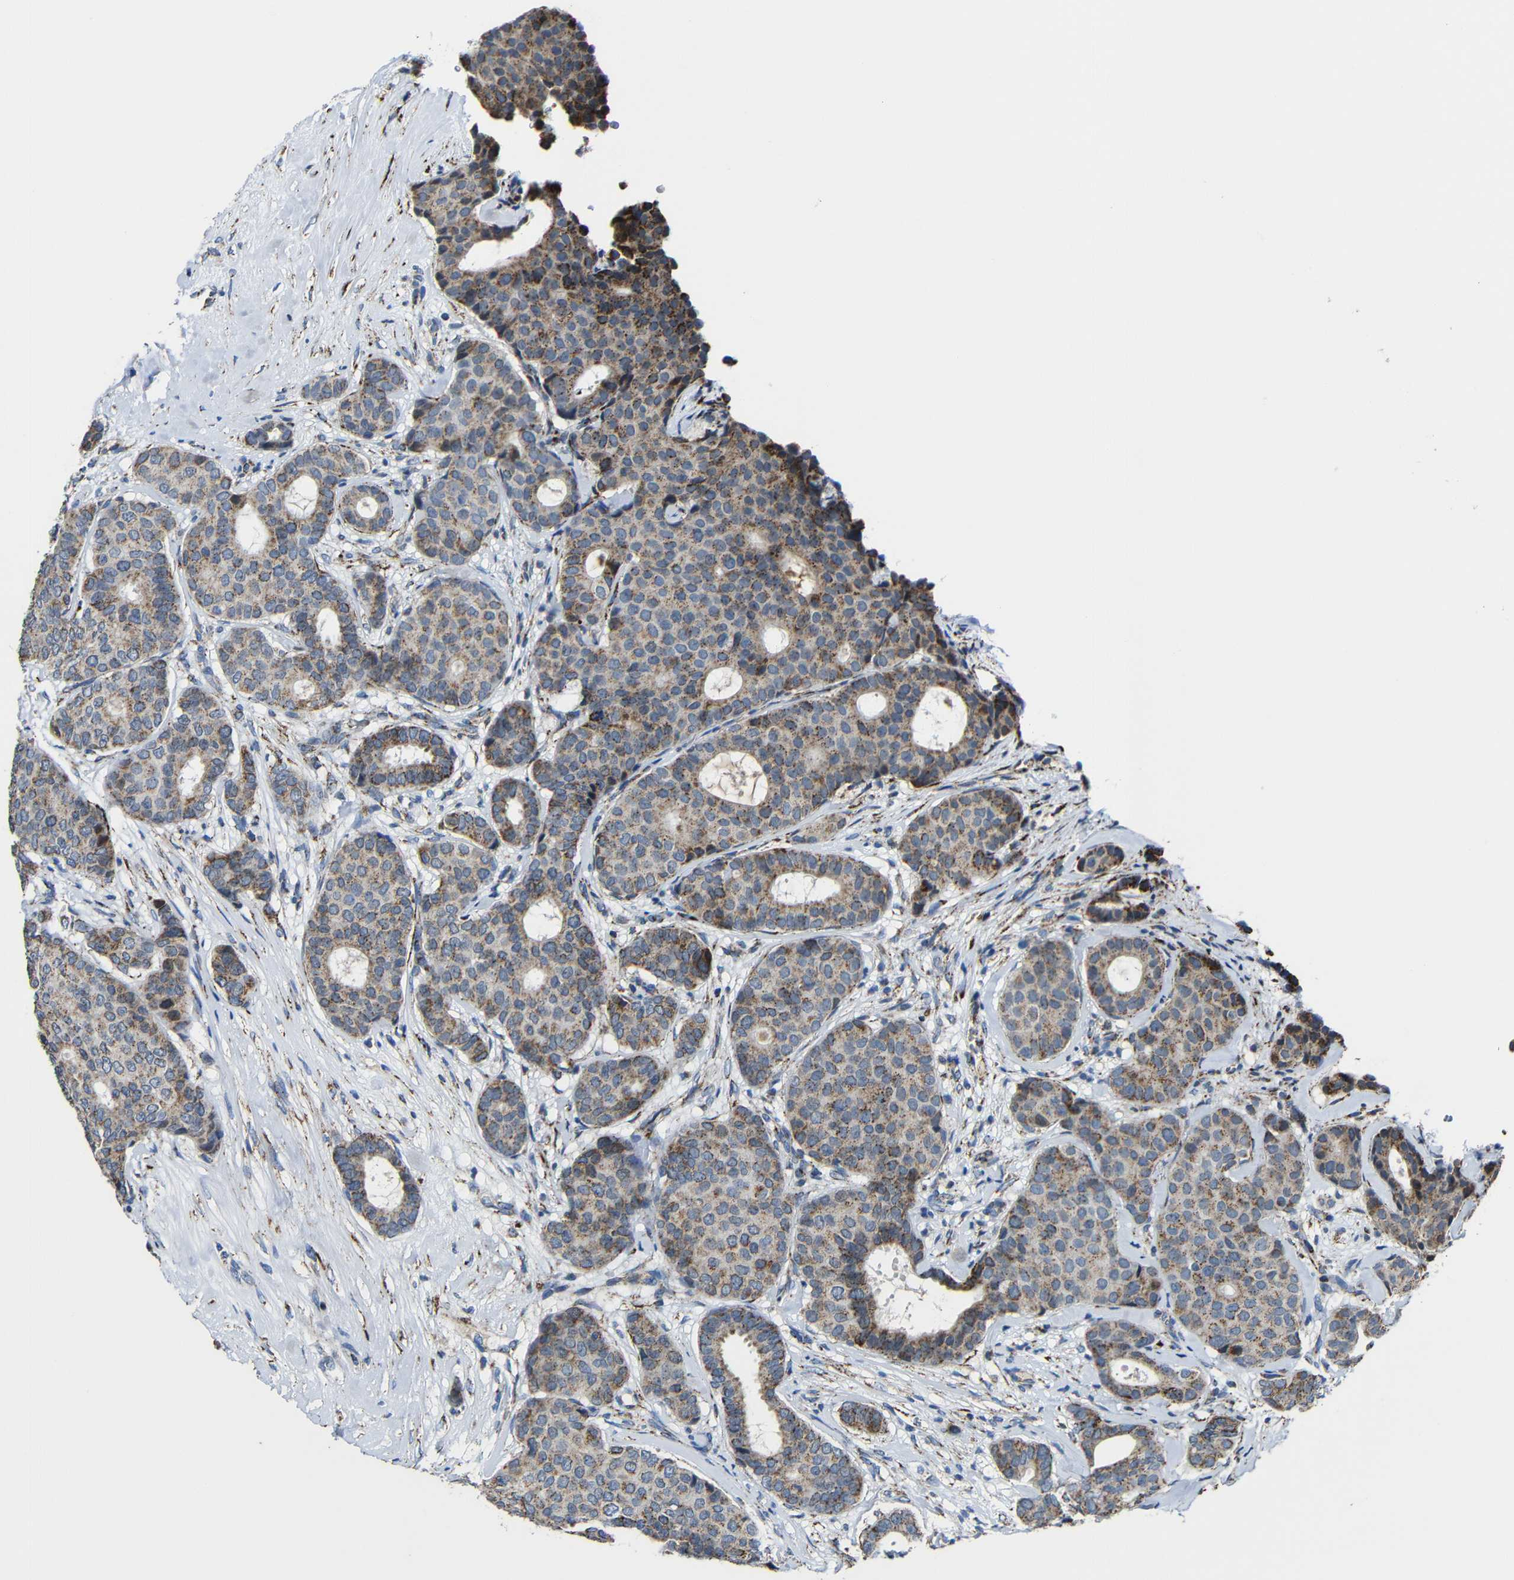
{"staining": {"intensity": "moderate", "quantity": "25%-75%", "location": "cytoplasmic/membranous"}, "tissue": "breast cancer", "cell_type": "Tumor cells", "image_type": "cancer", "snomed": [{"axis": "morphology", "description": "Duct carcinoma"}, {"axis": "topography", "description": "Breast"}], "caption": "High-magnification brightfield microscopy of invasive ductal carcinoma (breast) stained with DAB (brown) and counterstained with hematoxylin (blue). tumor cells exhibit moderate cytoplasmic/membranous staining is identified in about25%-75% of cells. (DAB = brown stain, brightfield microscopy at high magnification).", "gene": "CA5B", "patient": {"sex": "female", "age": 75}}